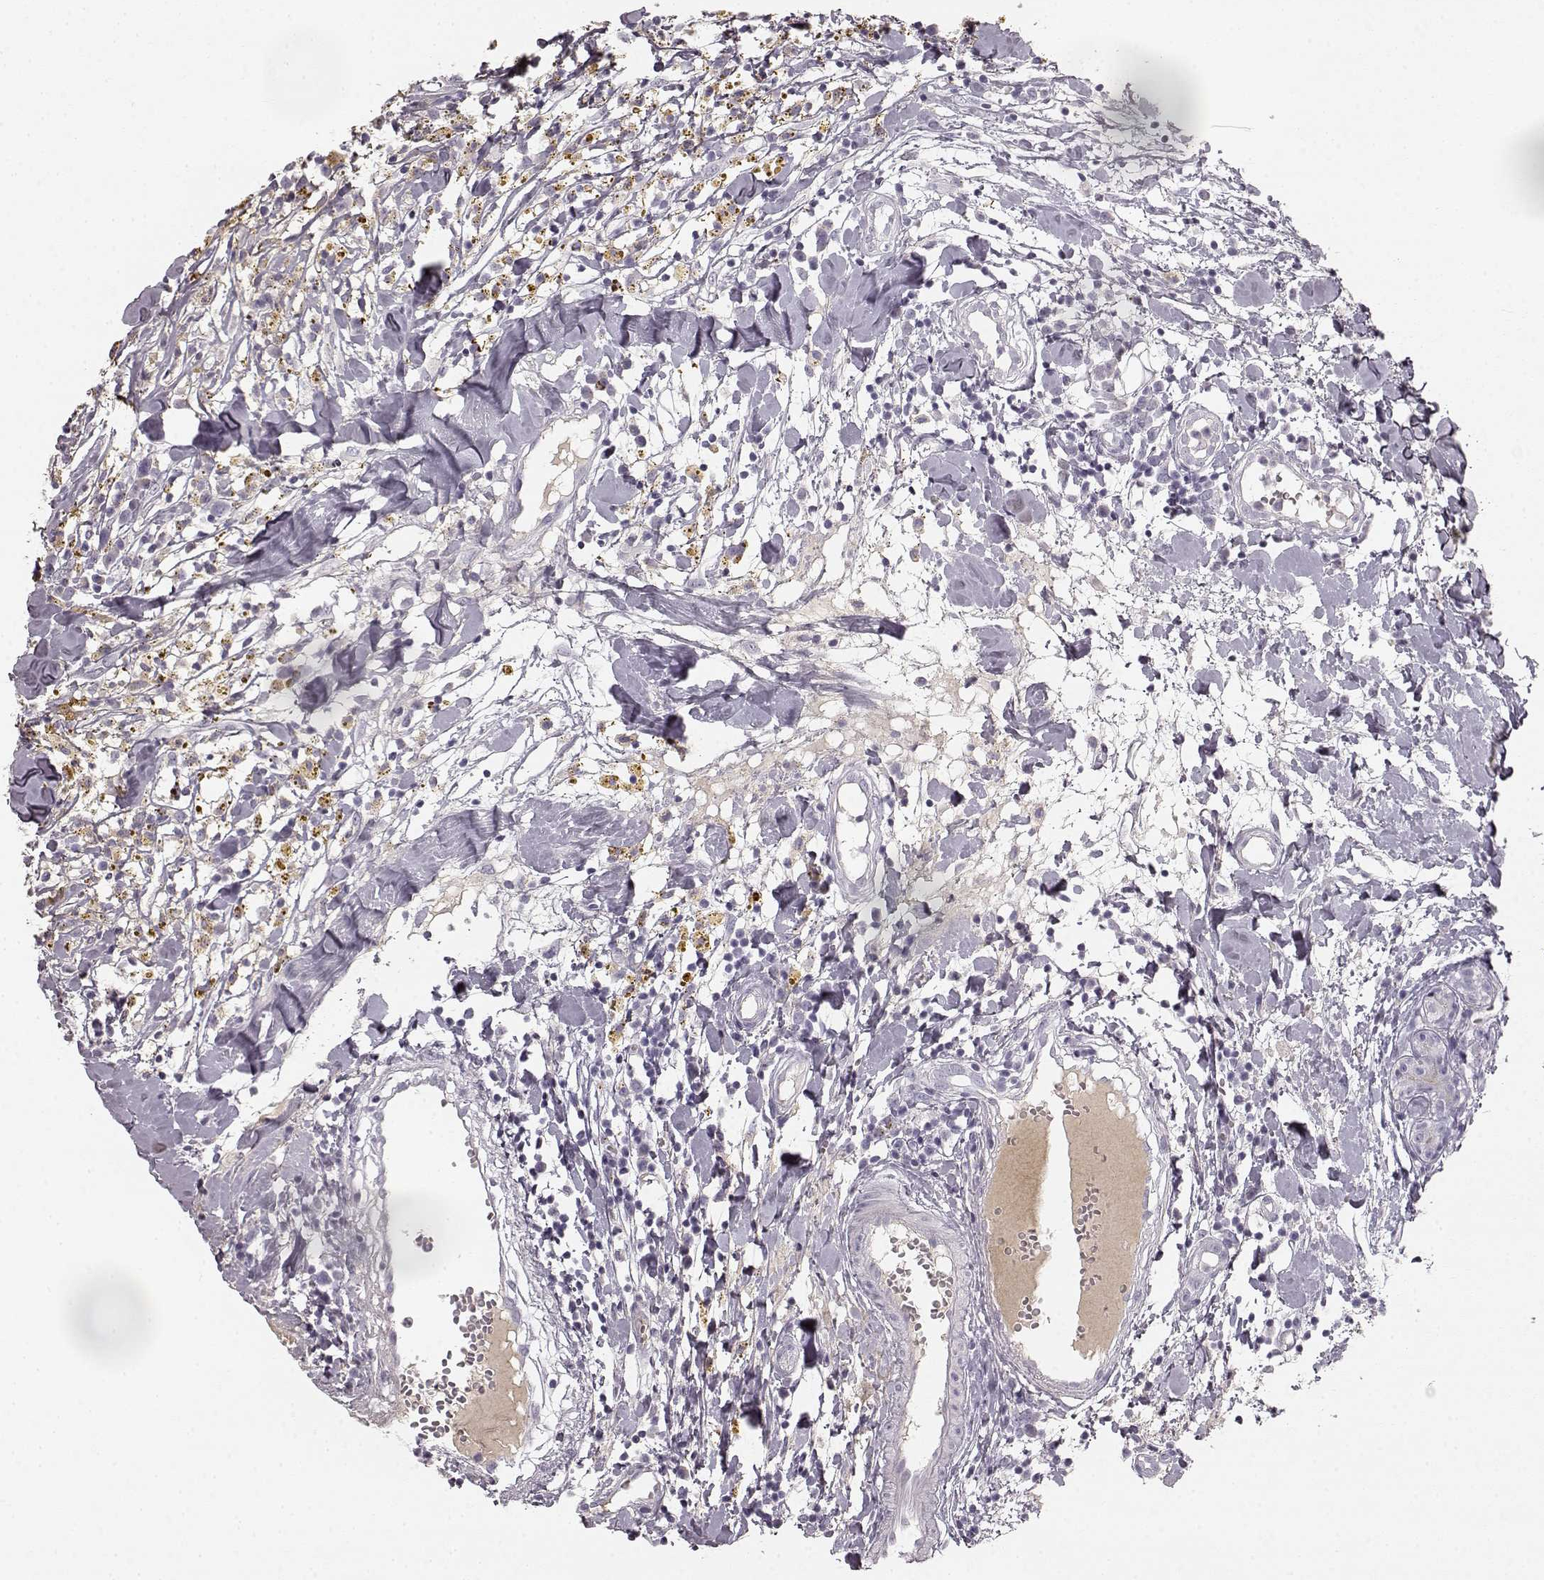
{"staining": {"intensity": "negative", "quantity": "none", "location": "none"}, "tissue": "breast cancer", "cell_type": "Tumor cells", "image_type": "cancer", "snomed": [{"axis": "morphology", "description": "Duct carcinoma"}, {"axis": "topography", "description": "Breast"}], "caption": "Photomicrograph shows no protein positivity in tumor cells of breast intraductal carcinoma tissue. Nuclei are stained in blue.", "gene": "KIAA0319", "patient": {"sex": "female", "age": 30}}